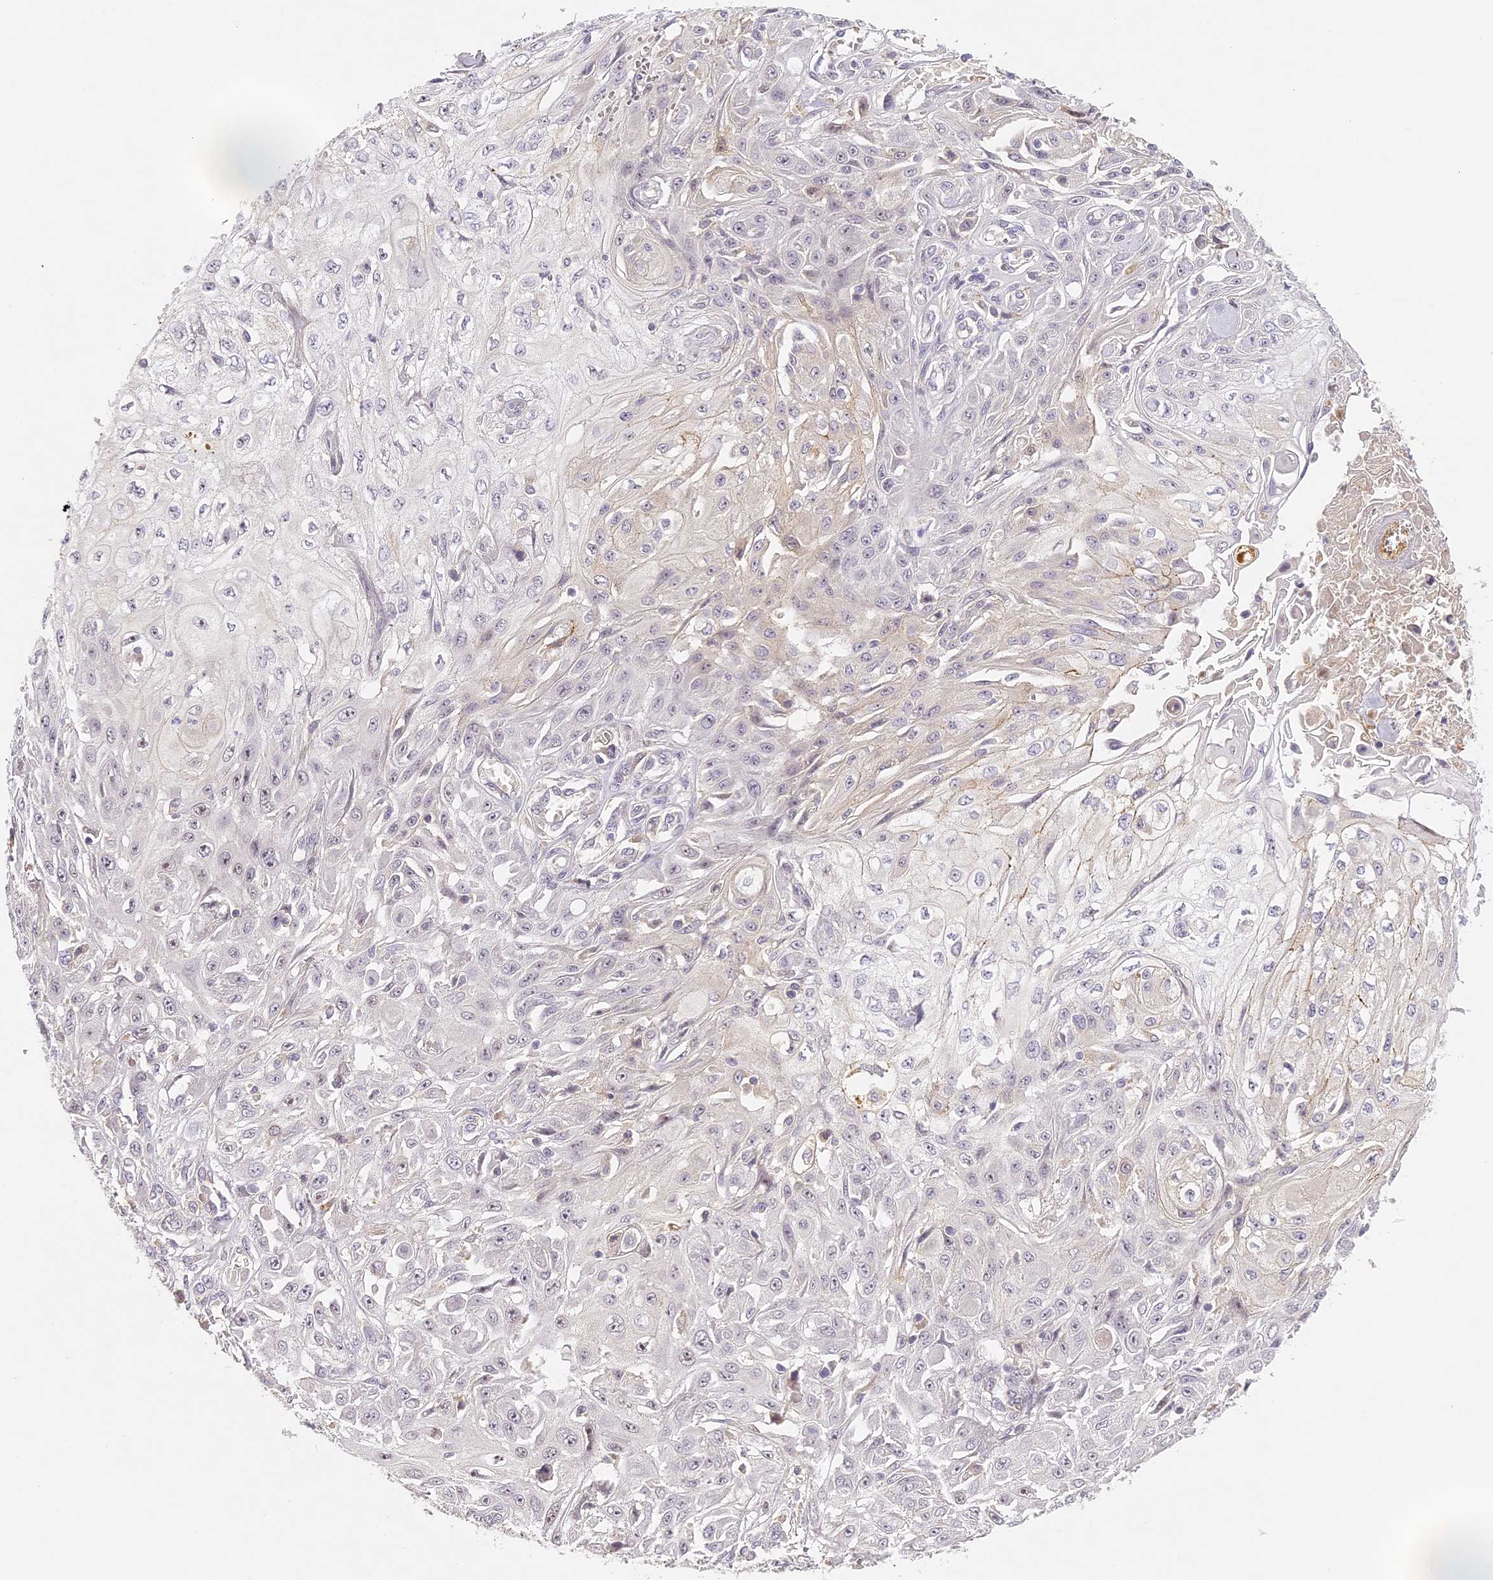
{"staining": {"intensity": "negative", "quantity": "none", "location": "none"}, "tissue": "skin cancer", "cell_type": "Tumor cells", "image_type": "cancer", "snomed": [{"axis": "morphology", "description": "Squamous cell carcinoma, NOS"}, {"axis": "morphology", "description": "Squamous cell carcinoma, metastatic, NOS"}, {"axis": "topography", "description": "Skin"}, {"axis": "topography", "description": "Lymph node"}], "caption": "DAB immunohistochemical staining of human squamous cell carcinoma (skin) exhibits no significant staining in tumor cells.", "gene": "ELL3", "patient": {"sex": "male", "age": 75}}